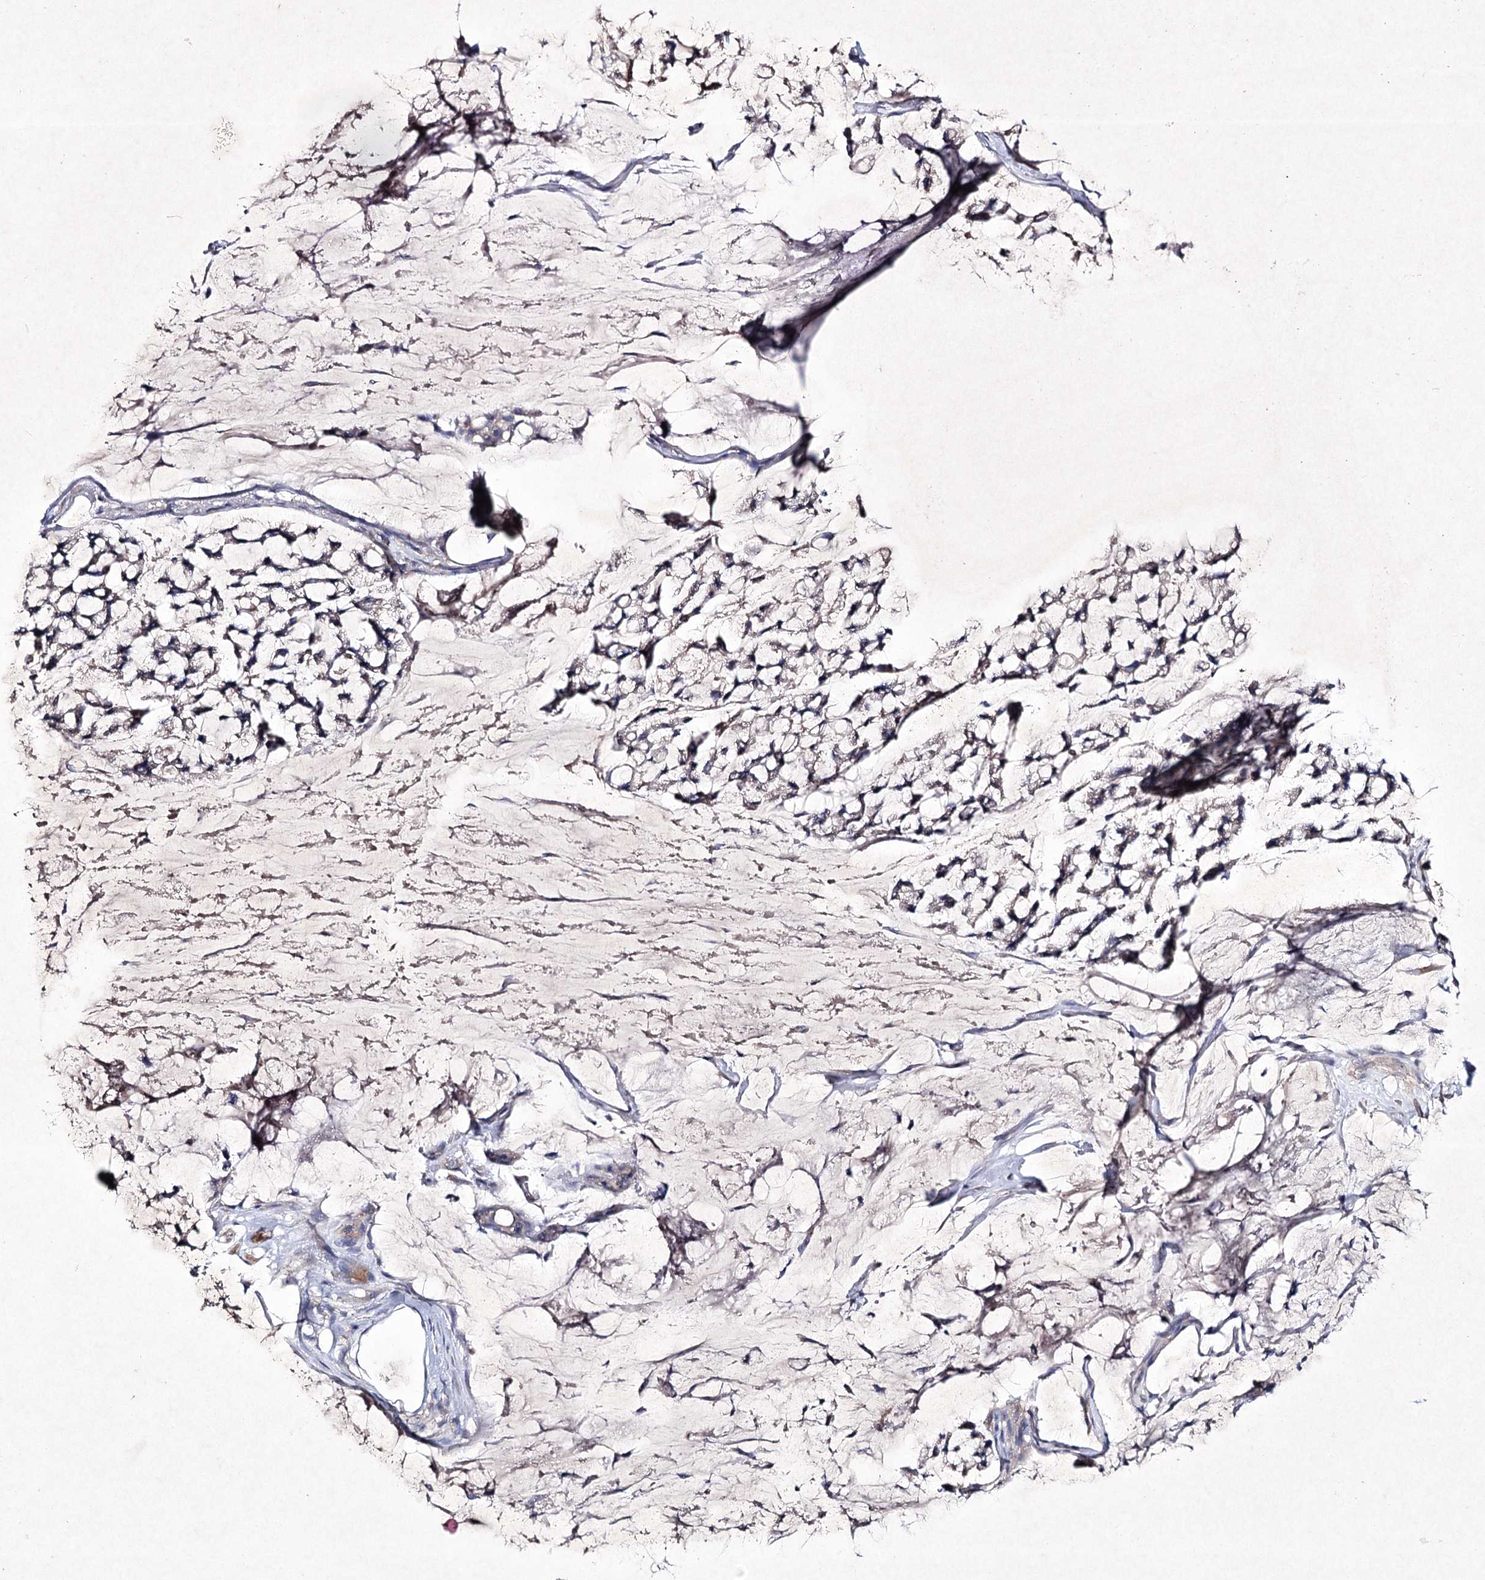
{"staining": {"intensity": "negative", "quantity": "none", "location": "none"}, "tissue": "stomach cancer", "cell_type": "Tumor cells", "image_type": "cancer", "snomed": [{"axis": "morphology", "description": "Adenocarcinoma, NOS"}, {"axis": "topography", "description": "Stomach, lower"}], "caption": "Immunohistochemistry histopathology image of stomach cancer (adenocarcinoma) stained for a protein (brown), which reveals no expression in tumor cells.", "gene": "SEMA4G", "patient": {"sex": "male", "age": 67}}